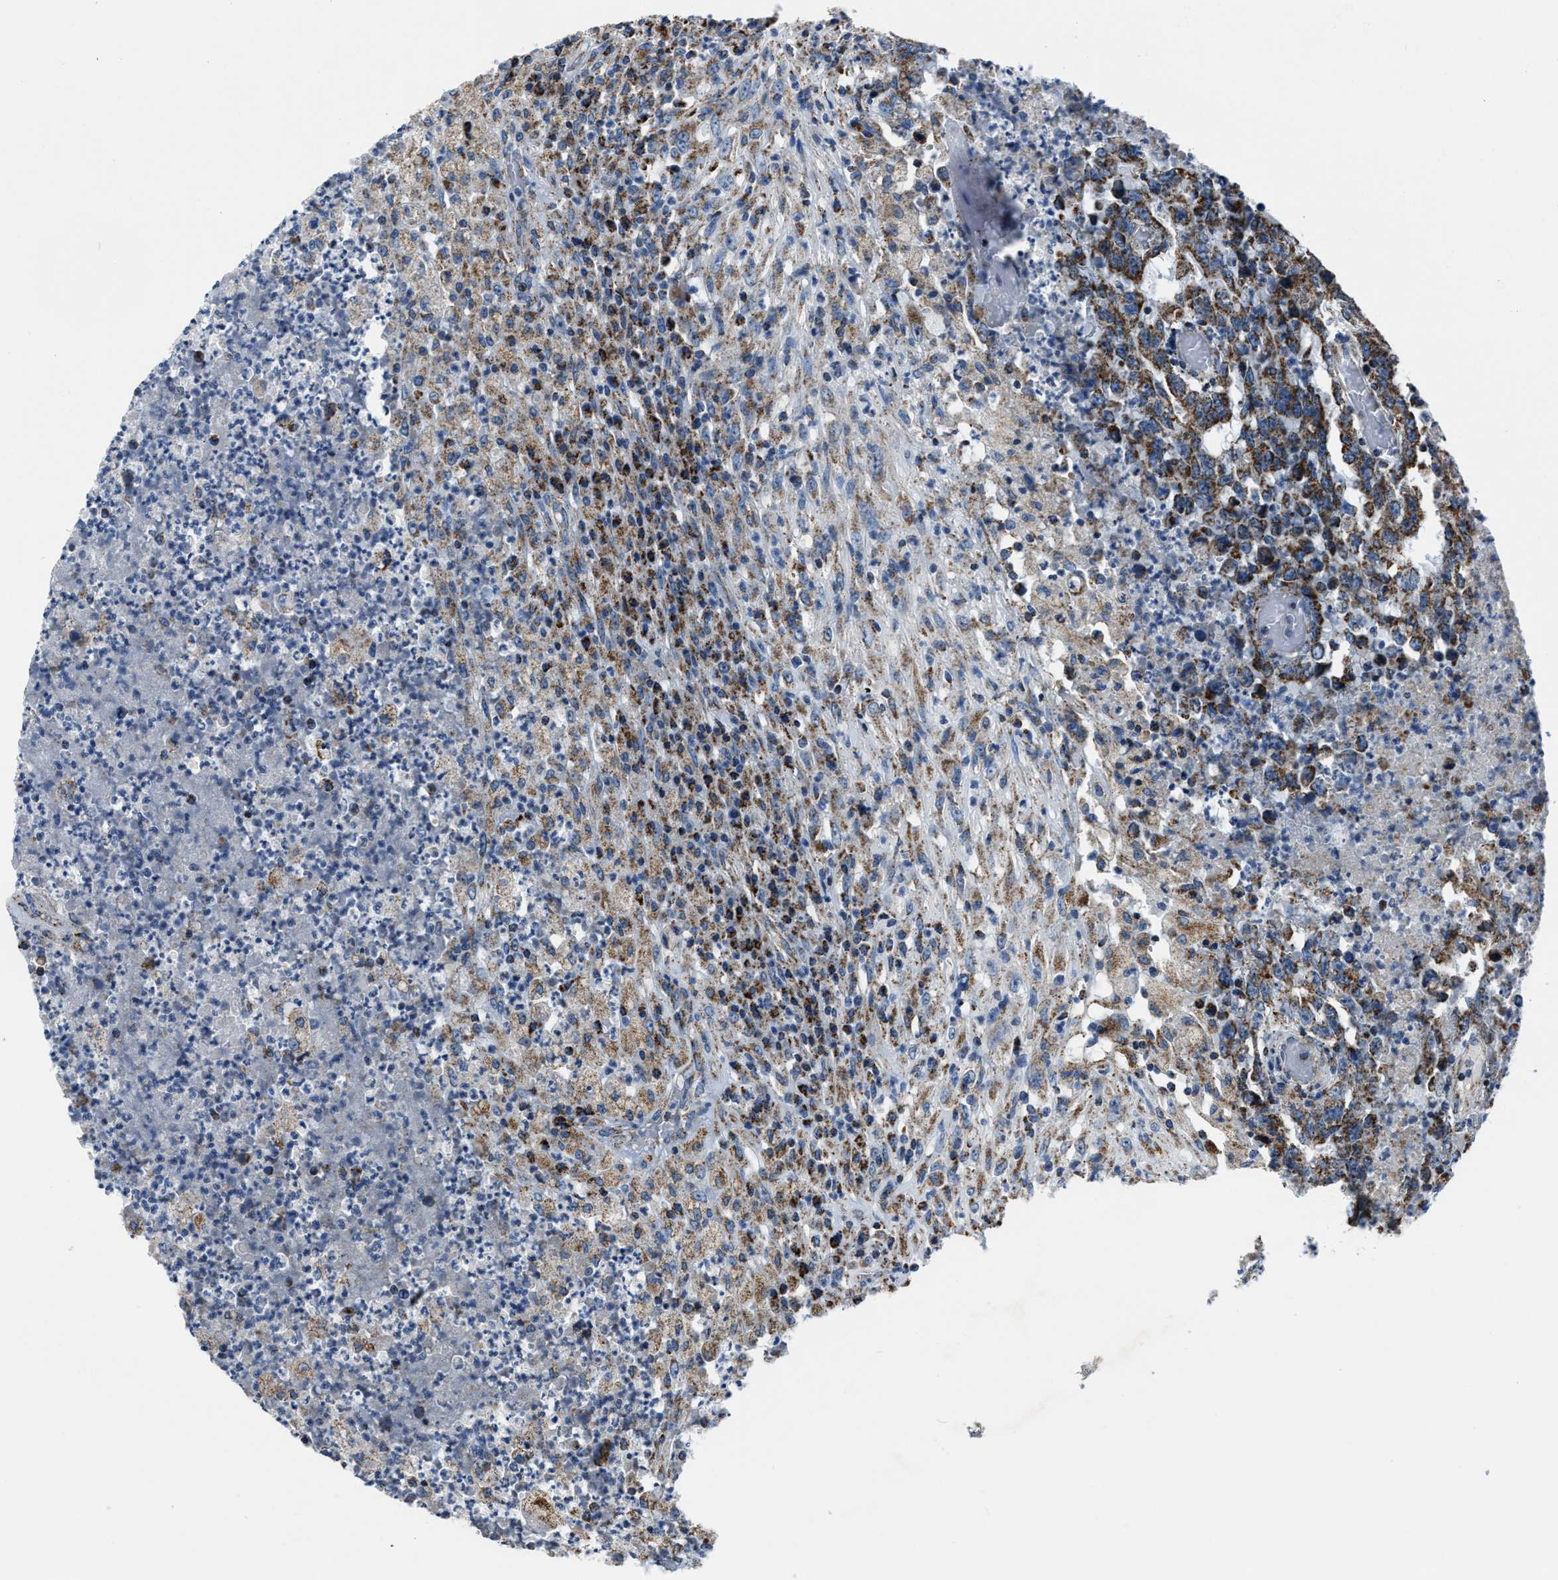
{"staining": {"intensity": "strong", "quantity": ">75%", "location": "cytoplasmic/membranous"}, "tissue": "testis cancer", "cell_type": "Tumor cells", "image_type": "cancer", "snomed": [{"axis": "morphology", "description": "Necrosis, NOS"}, {"axis": "morphology", "description": "Carcinoma, Embryonal, NOS"}, {"axis": "topography", "description": "Testis"}], "caption": "This micrograph shows IHC staining of embryonal carcinoma (testis), with high strong cytoplasmic/membranous staining in approximately >75% of tumor cells.", "gene": "NSD3", "patient": {"sex": "male", "age": 19}}